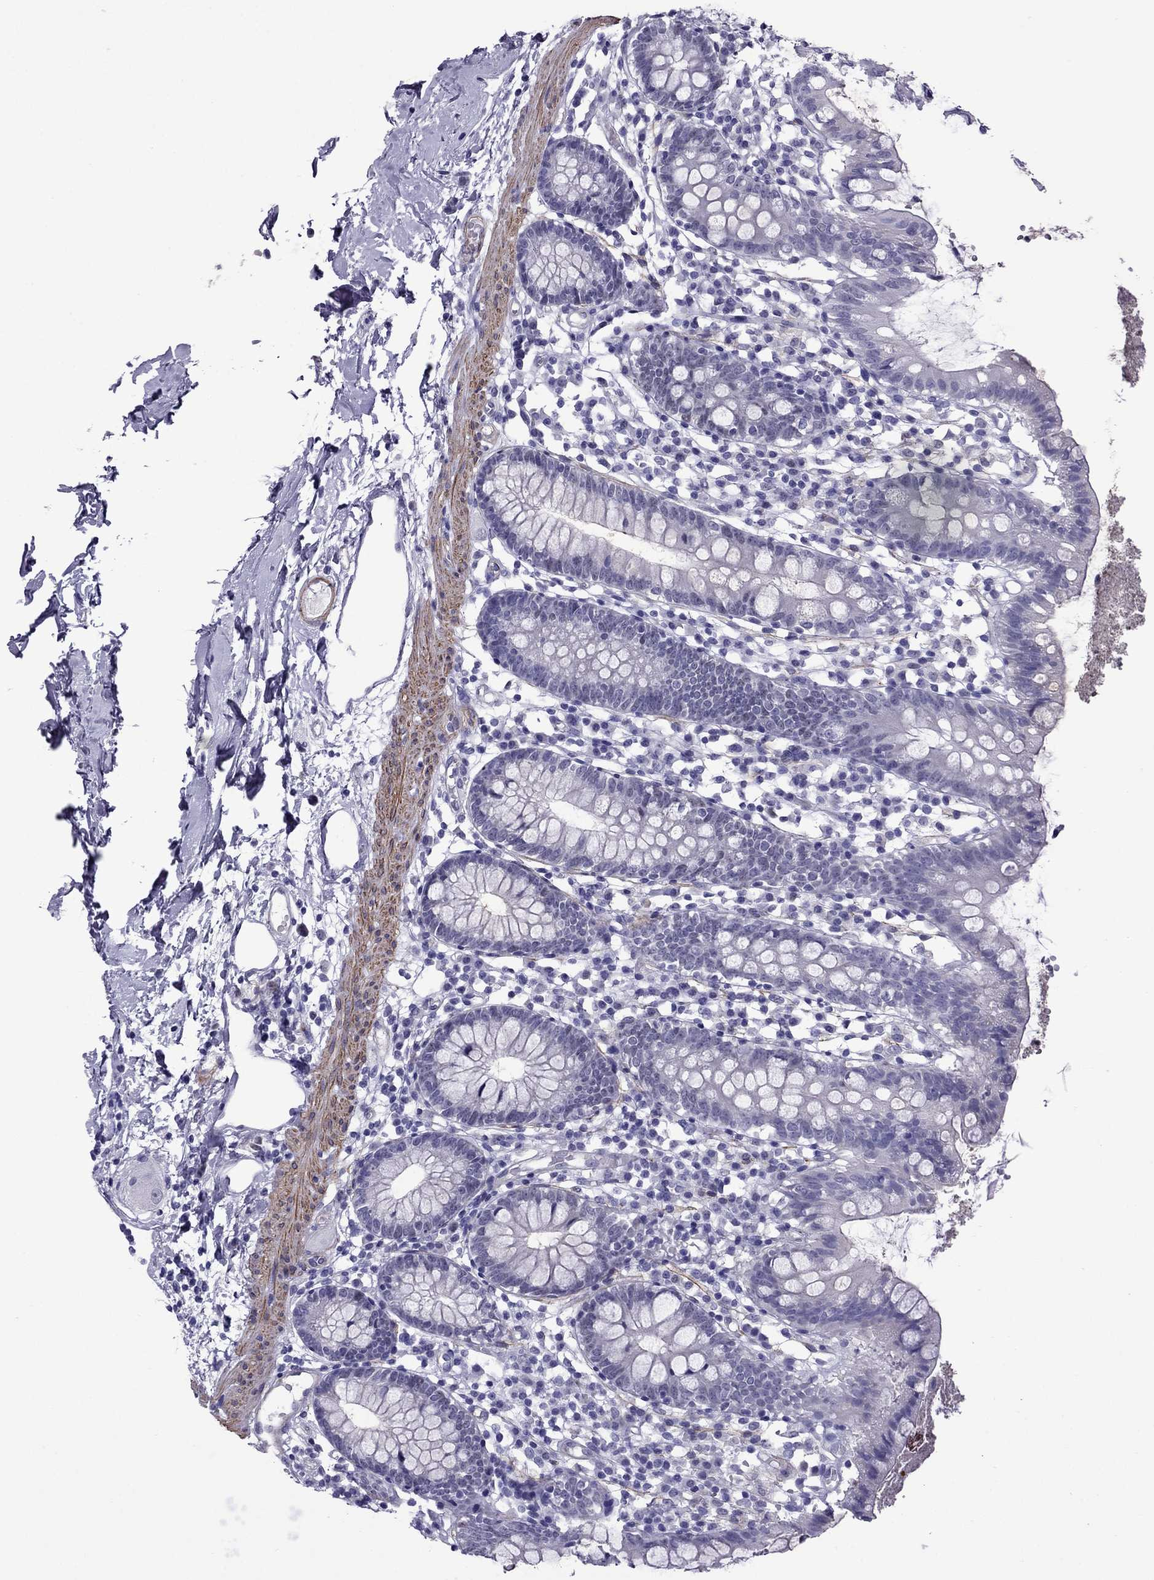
{"staining": {"intensity": "negative", "quantity": "none", "location": "none"}, "tissue": "small intestine", "cell_type": "Glandular cells", "image_type": "normal", "snomed": [{"axis": "morphology", "description": "Normal tissue, NOS"}, {"axis": "topography", "description": "Small intestine"}], "caption": "A high-resolution photomicrograph shows immunohistochemistry staining of unremarkable small intestine, which demonstrates no significant expression in glandular cells.", "gene": "CHRNA5", "patient": {"sex": "female", "age": 90}}